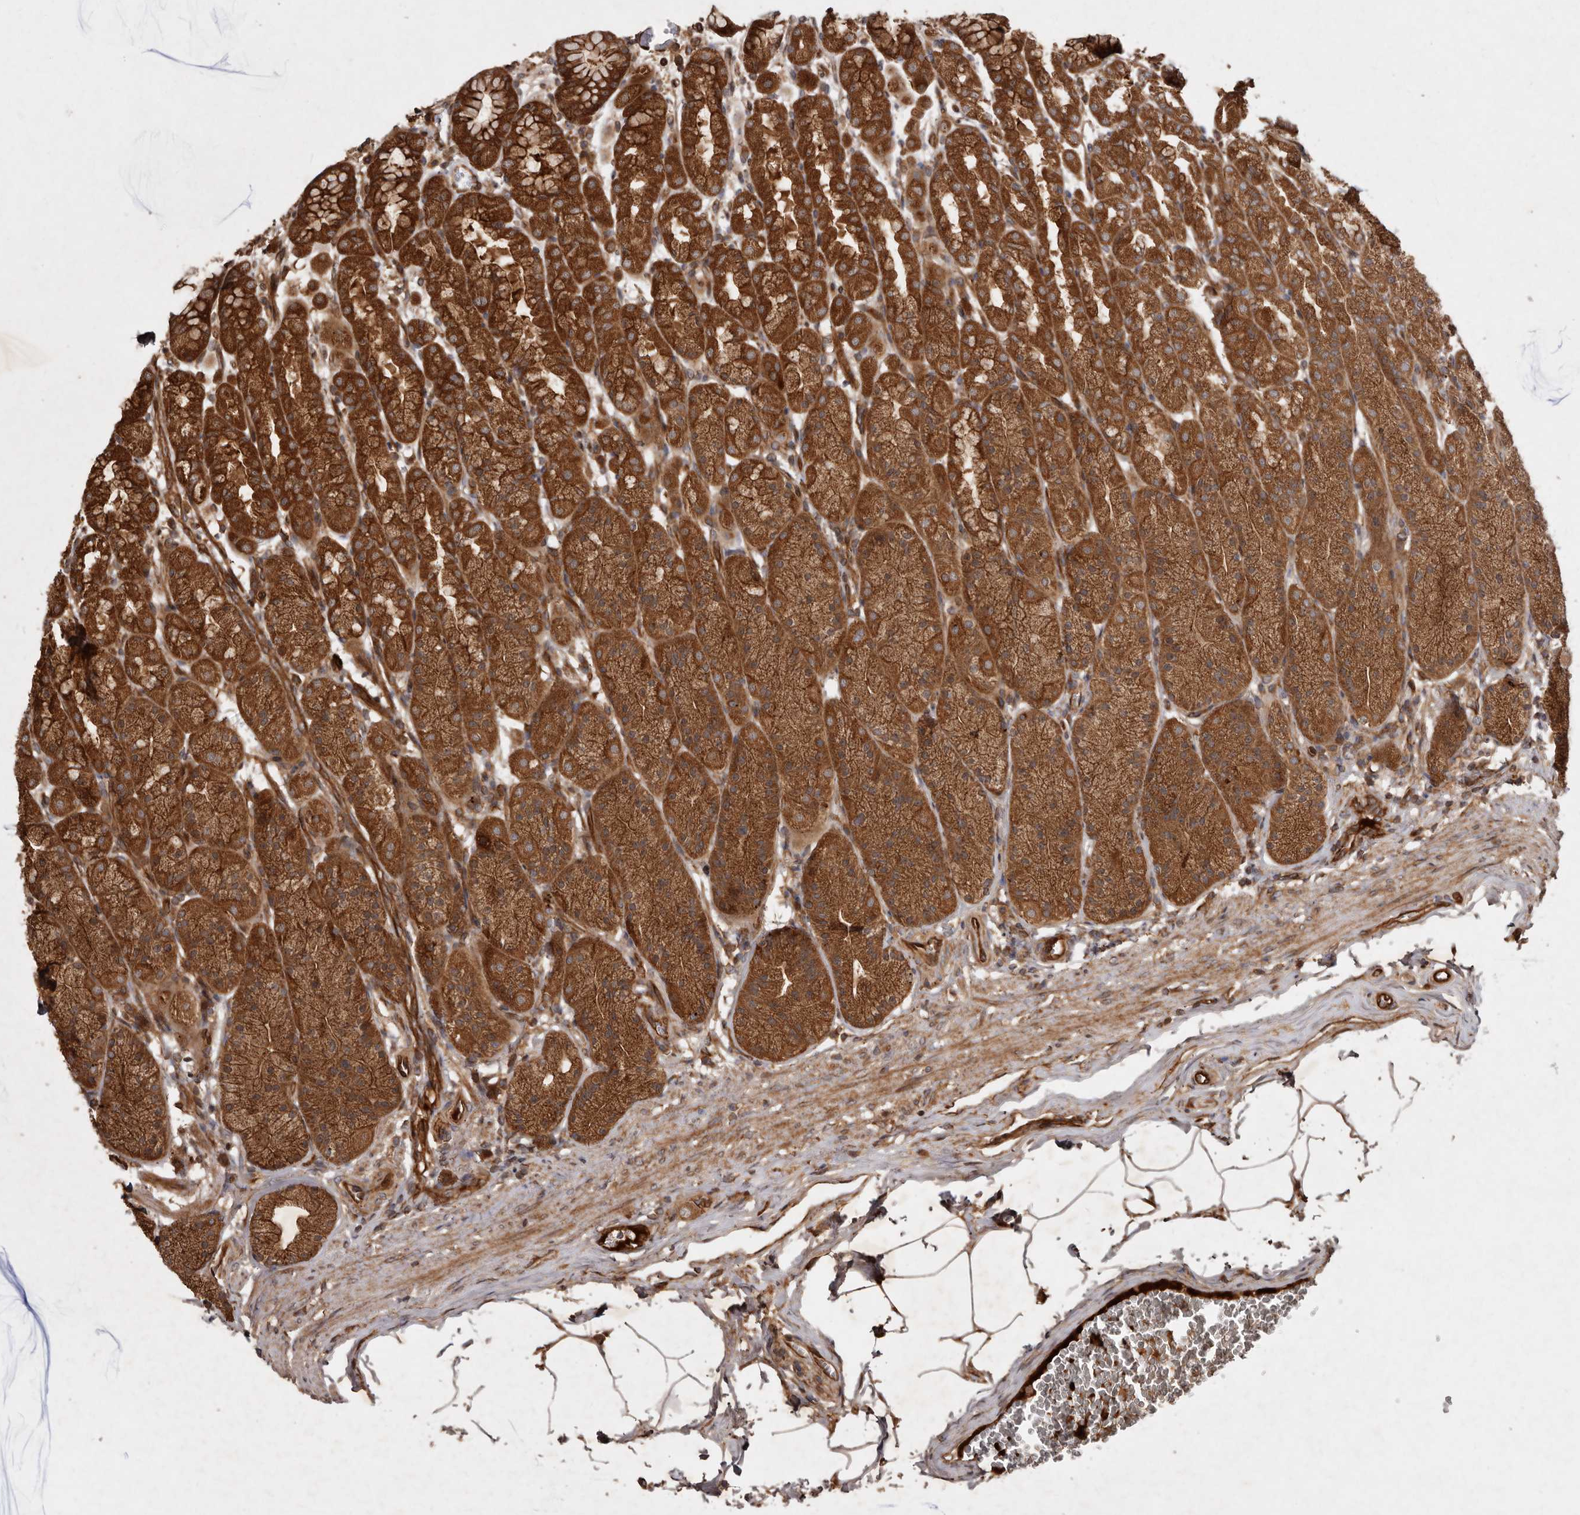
{"staining": {"intensity": "strong", "quantity": ">75%", "location": "cytoplasmic/membranous"}, "tissue": "stomach", "cell_type": "Glandular cells", "image_type": "normal", "snomed": [{"axis": "morphology", "description": "Normal tissue, NOS"}, {"axis": "topography", "description": "Stomach"}], "caption": "Brown immunohistochemical staining in benign human stomach displays strong cytoplasmic/membranous staining in approximately >75% of glandular cells.", "gene": "STK36", "patient": {"sex": "male", "age": 42}}